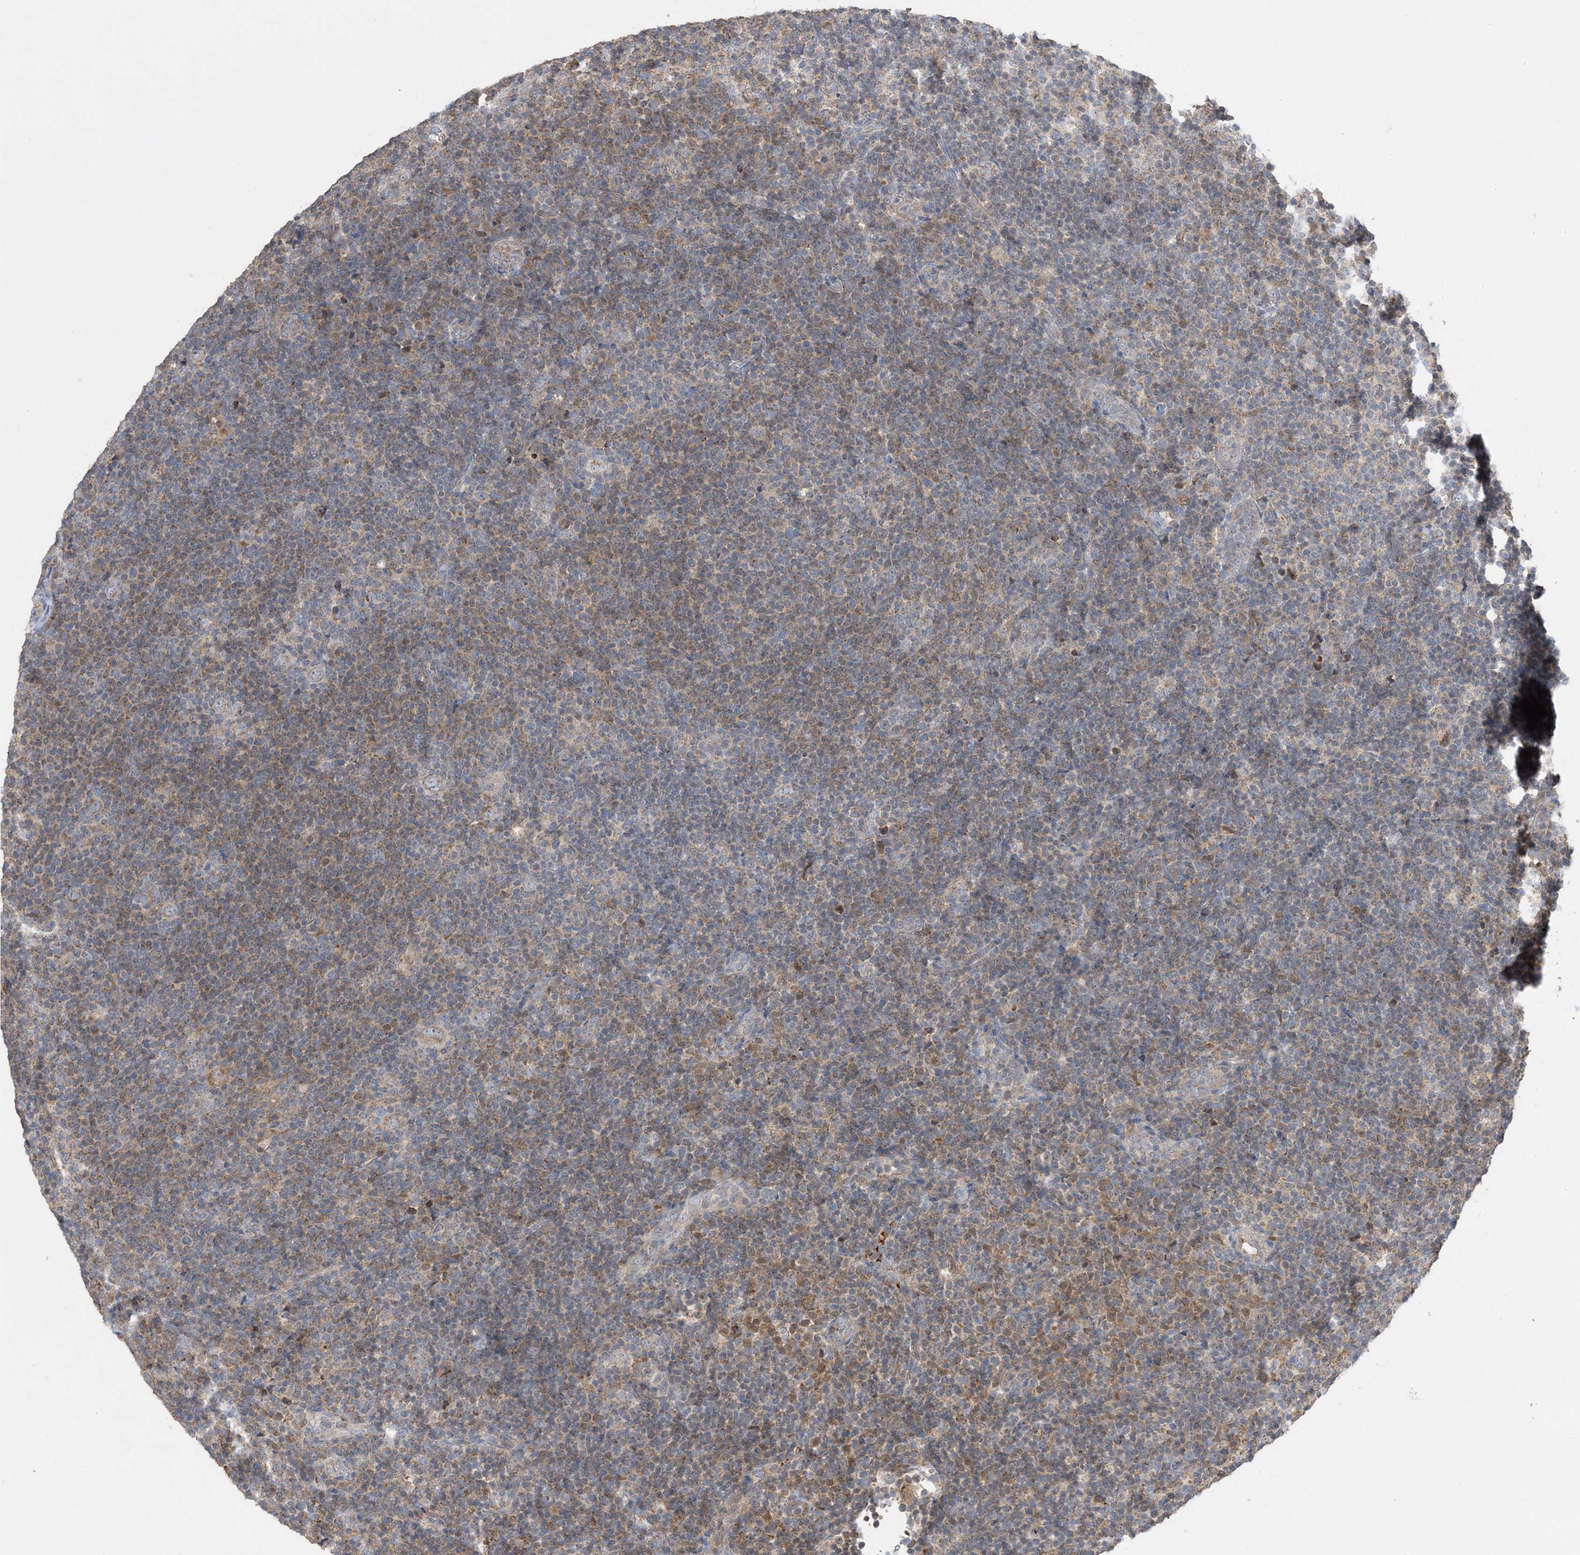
{"staining": {"intensity": "weak", "quantity": "25%-75%", "location": "cytoplasmic/membranous"}, "tissue": "lymphoma", "cell_type": "Tumor cells", "image_type": "cancer", "snomed": [{"axis": "morphology", "description": "Hodgkin's disease, NOS"}, {"axis": "topography", "description": "Lymph node"}], "caption": "Hodgkin's disease stained for a protein exhibits weak cytoplasmic/membranous positivity in tumor cells.", "gene": "ECHDC1", "patient": {"sex": "female", "age": 57}}